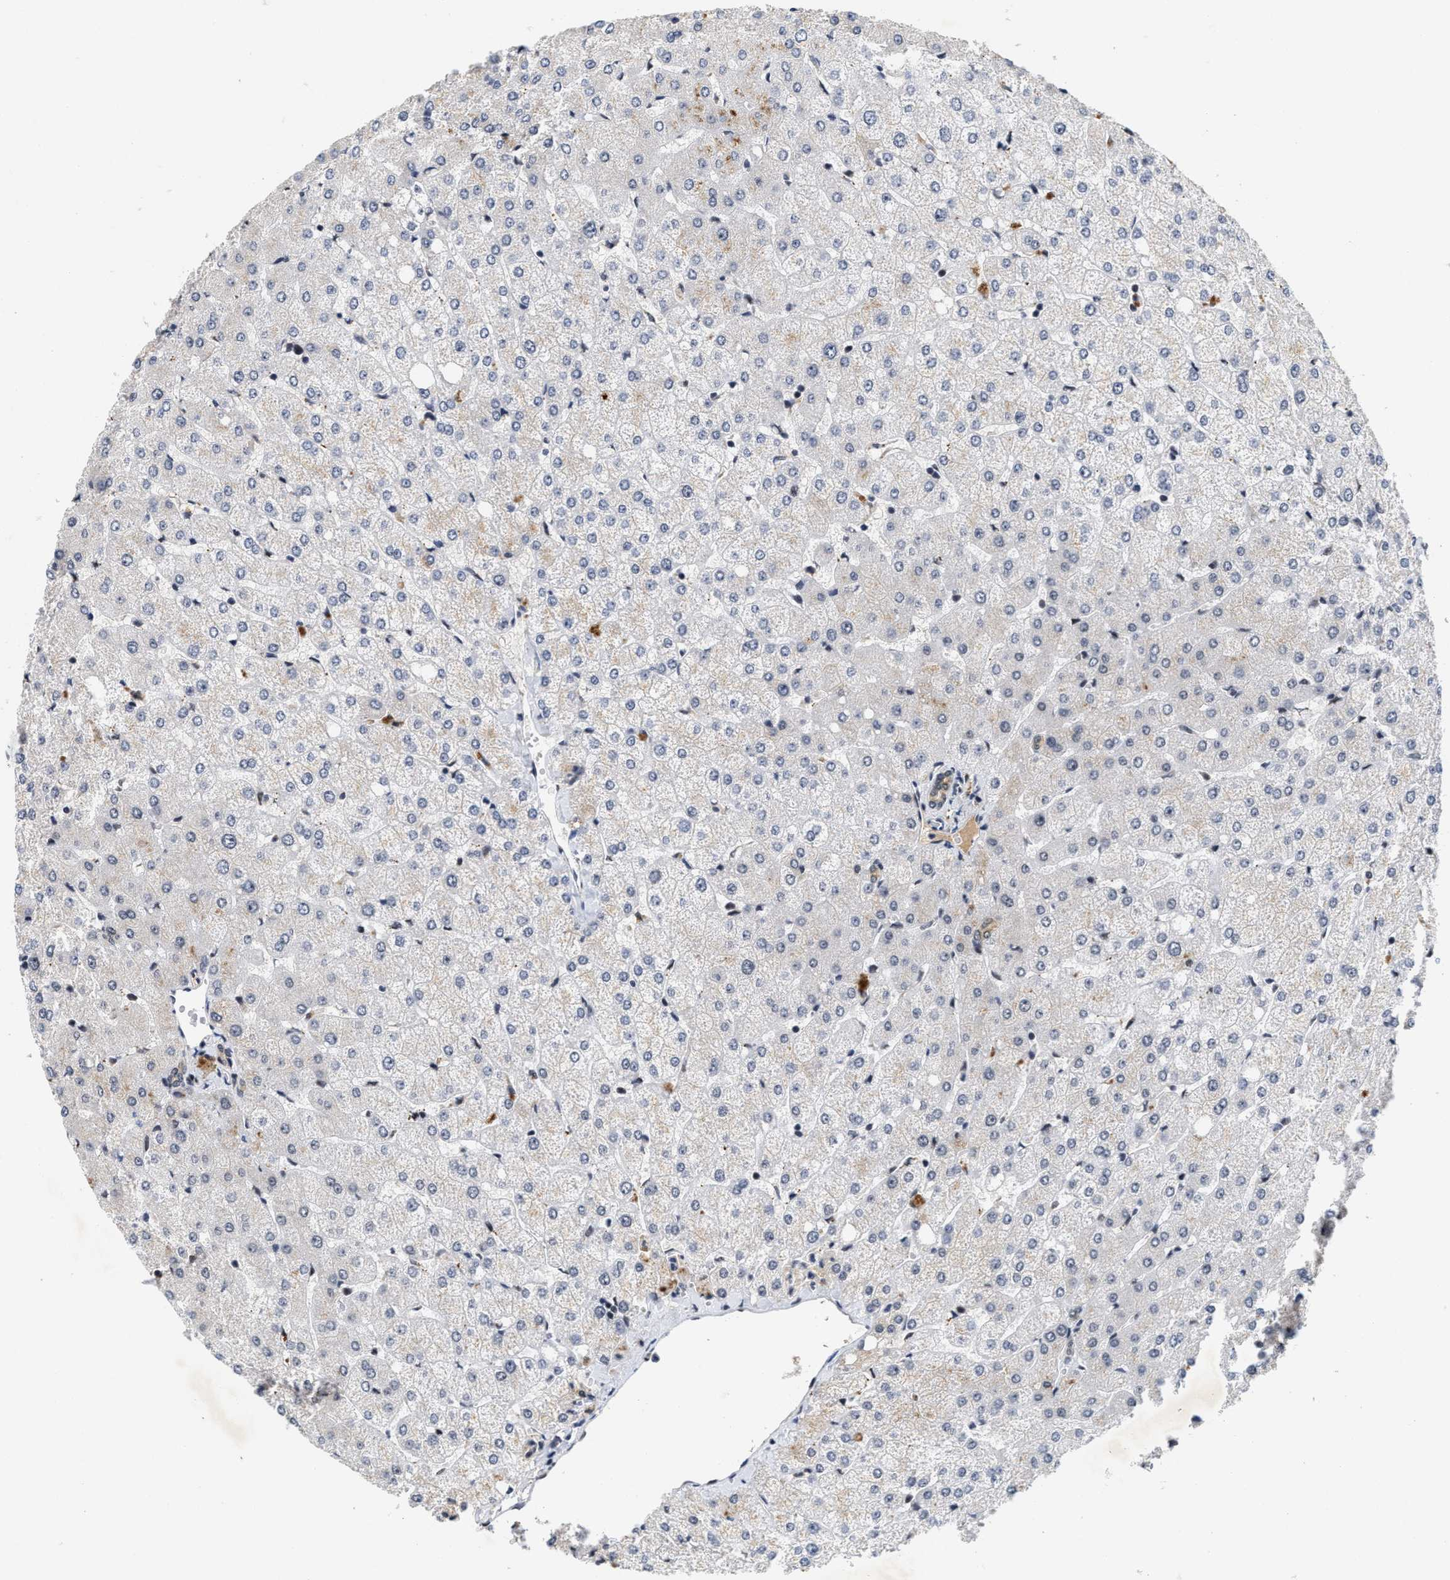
{"staining": {"intensity": "weak", "quantity": ">75%", "location": "cytoplasmic/membranous"}, "tissue": "liver", "cell_type": "Cholangiocytes", "image_type": "normal", "snomed": [{"axis": "morphology", "description": "Normal tissue, NOS"}, {"axis": "topography", "description": "Liver"}], "caption": "A high-resolution histopathology image shows immunohistochemistry staining of normal liver, which shows weak cytoplasmic/membranous staining in about >75% of cholangiocytes.", "gene": "INIP", "patient": {"sex": "female", "age": 54}}